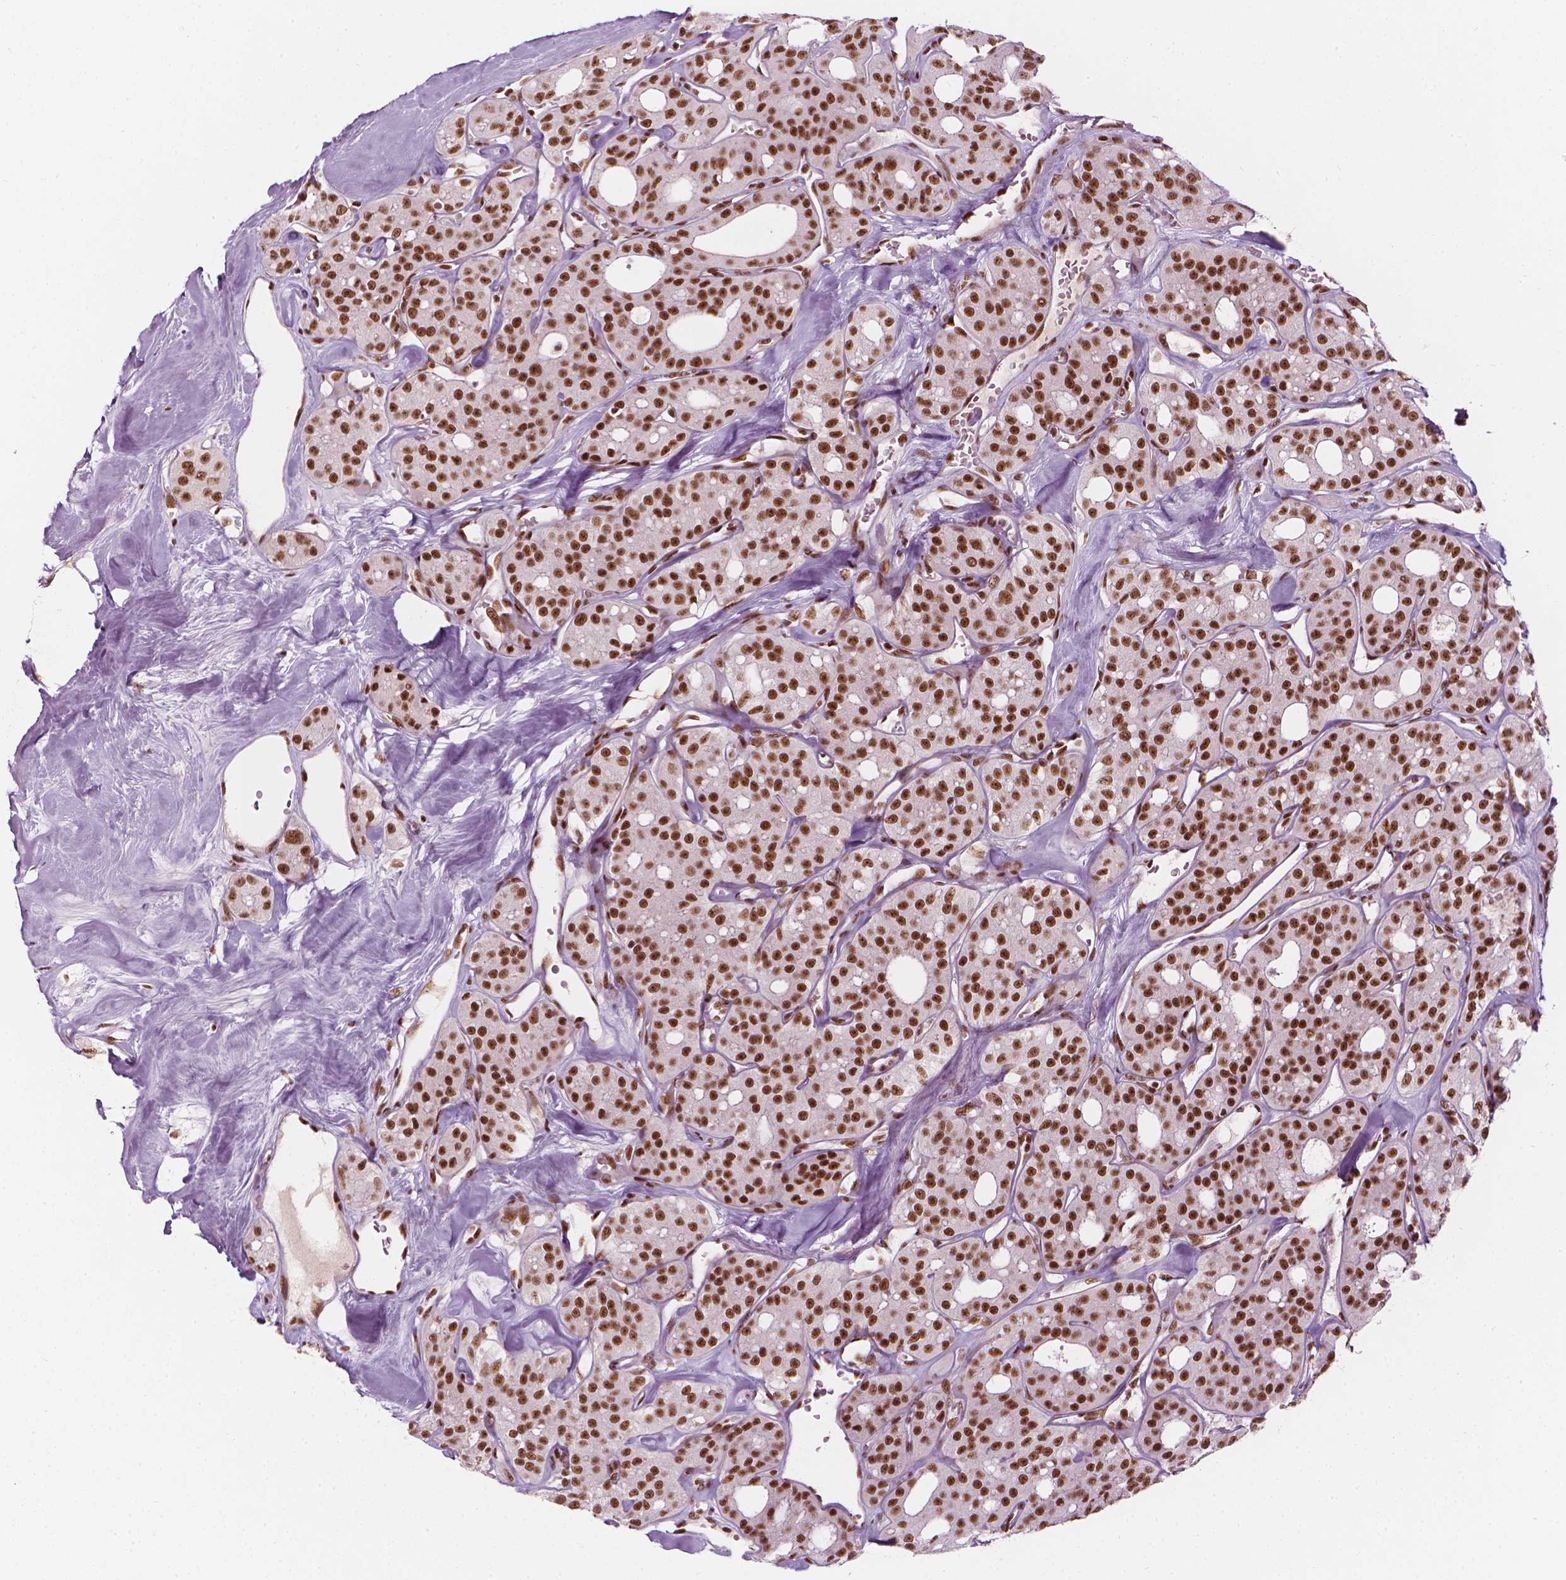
{"staining": {"intensity": "strong", "quantity": ">75%", "location": "nuclear"}, "tissue": "thyroid cancer", "cell_type": "Tumor cells", "image_type": "cancer", "snomed": [{"axis": "morphology", "description": "Follicular adenoma carcinoma, NOS"}, {"axis": "topography", "description": "Thyroid gland"}], "caption": "Immunohistochemistry (DAB) staining of human thyroid follicular adenoma carcinoma shows strong nuclear protein expression in approximately >75% of tumor cells. (Brightfield microscopy of DAB IHC at high magnification).", "gene": "ELF2", "patient": {"sex": "male", "age": 75}}